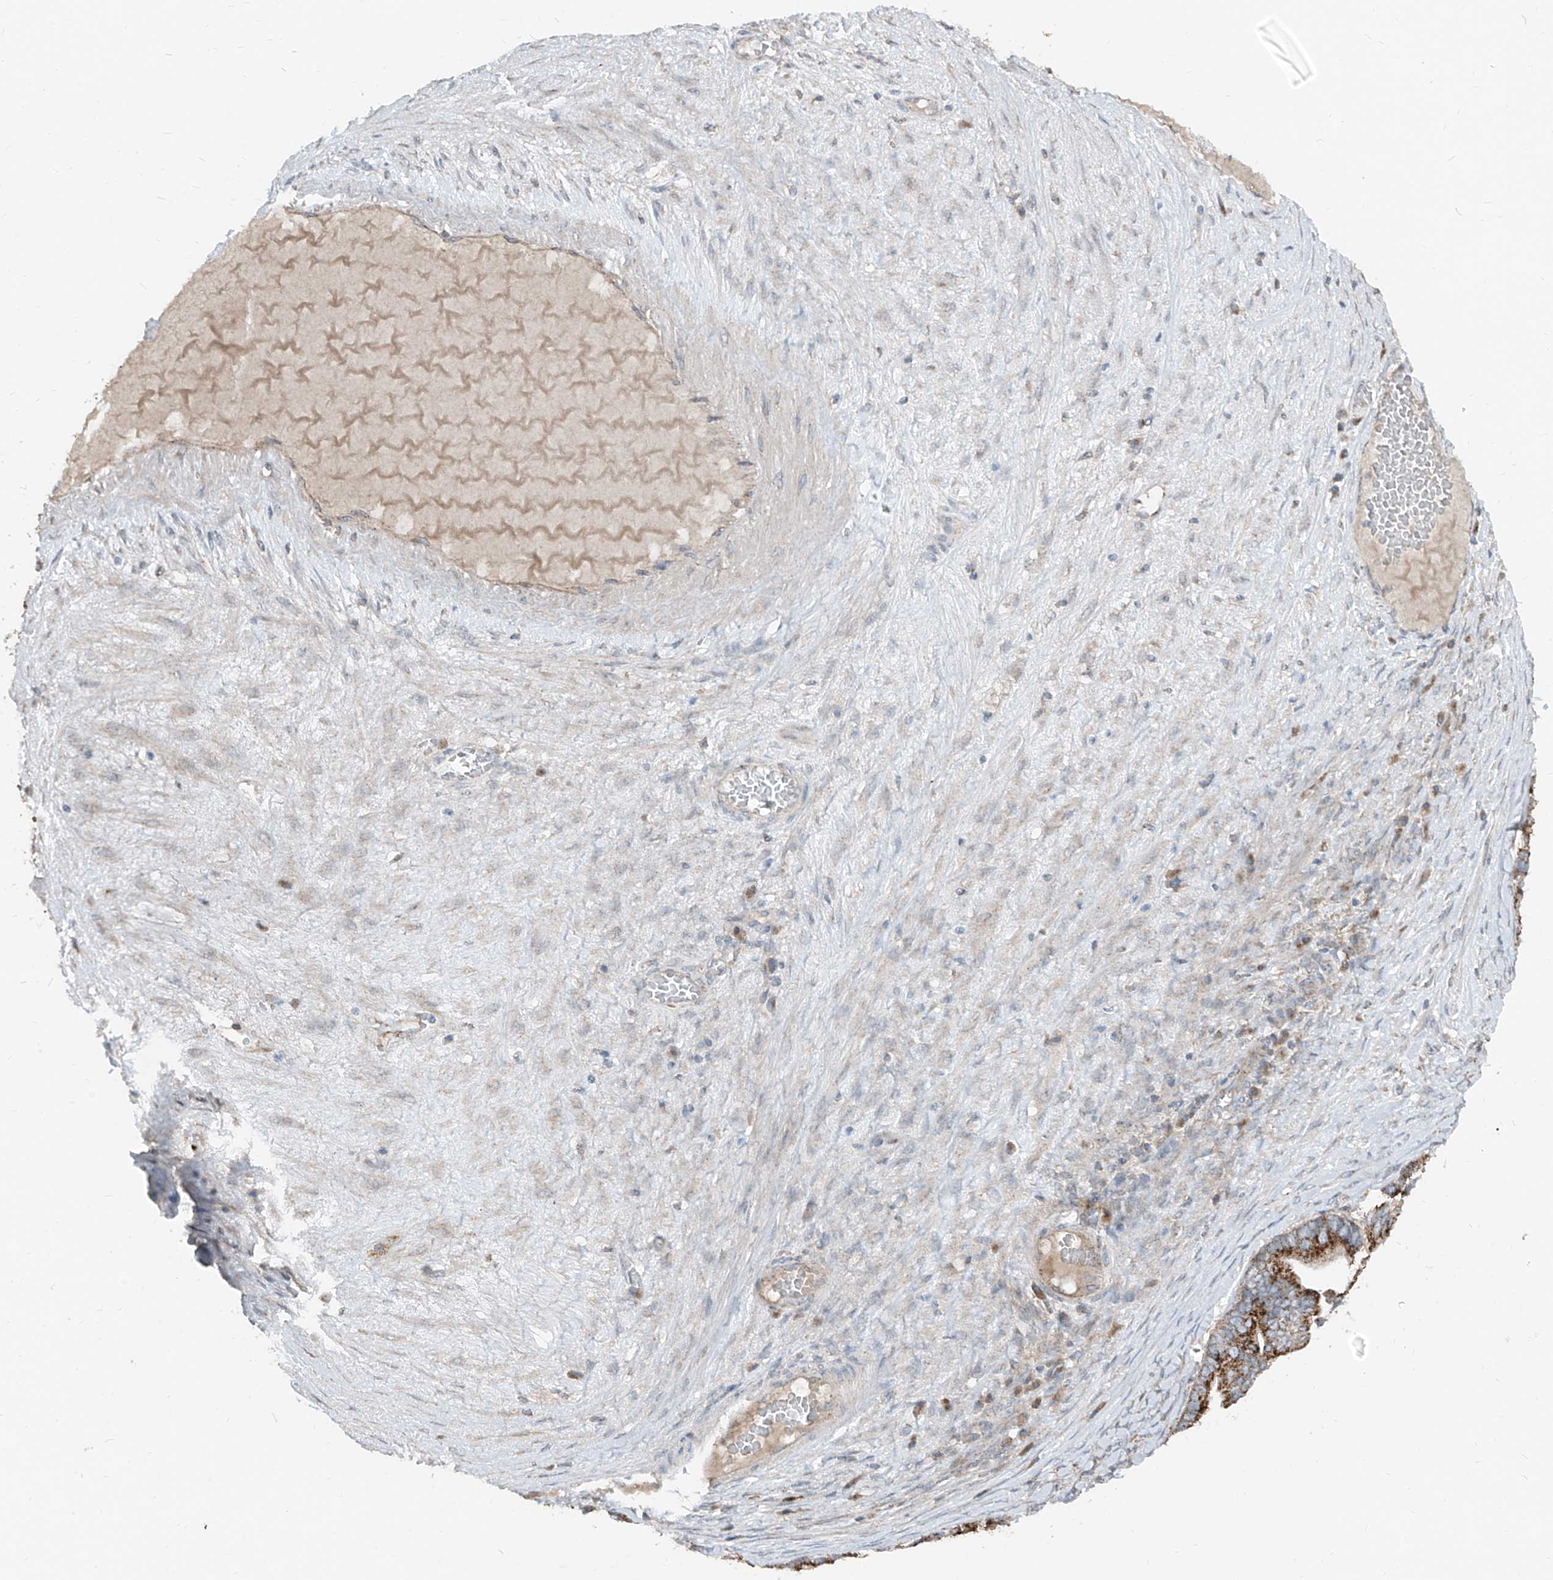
{"staining": {"intensity": "strong", "quantity": ">75%", "location": "cytoplasmic/membranous"}, "tissue": "ovarian cancer", "cell_type": "Tumor cells", "image_type": "cancer", "snomed": [{"axis": "morphology", "description": "Cystadenocarcinoma, serous, NOS"}, {"axis": "topography", "description": "Ovary"}], "caption": "Protein expression analysis of human serous cystadenocarcinoma (ovarian) reveals strong cytoplasmic/membranous staining in approximately >75% of tumor cells. (DAB IHC, brown staining for protein, blue staining for nuclei).", "gene": "ABCD3", "patient": {"sex": "female", "age": 56}}